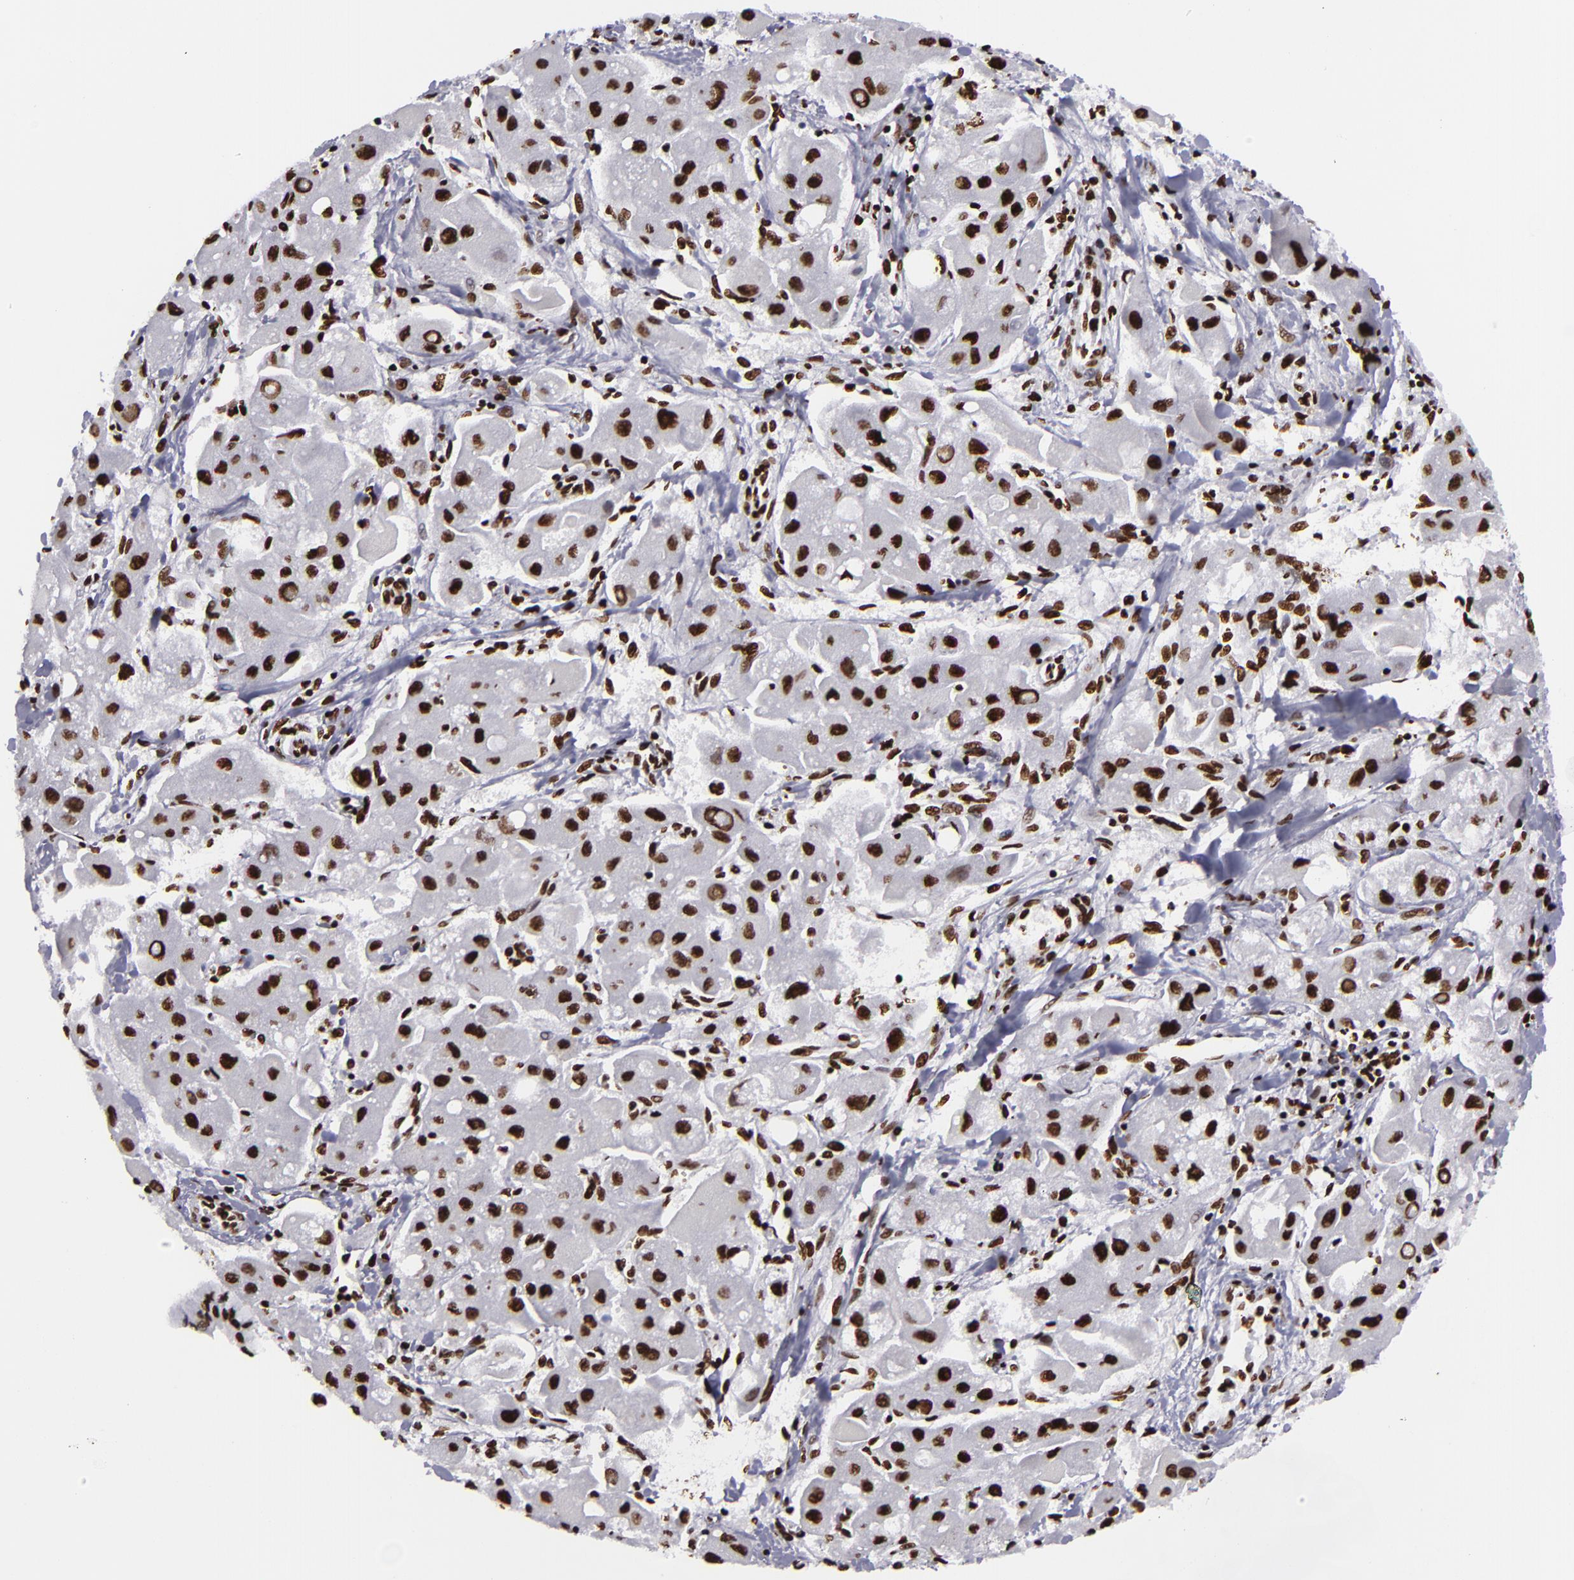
{"staining": {"intensity": "strong", "quantity": ">75%", "location": "nuclear"}, "tissue": "liver cancer", "cell_type": "Tumor cells", "image_type": "cancer", "snomed": [{"axis": "morphology", "description": "Carcinoma, Hepatocellular, NOS"}, {"axis": "topography", "description": "Liver"}], "caption": "Strong nuclear staining is identified in approximately >75% of tumor cells in liver hepatocellular carcinoma. The staining was performed using DAB, with brown indicating positive protein expression. Nuclei are stained blue with hematoxylin.", "gene": "SAFB", "patient": {"sex": "male", "age": 24}}